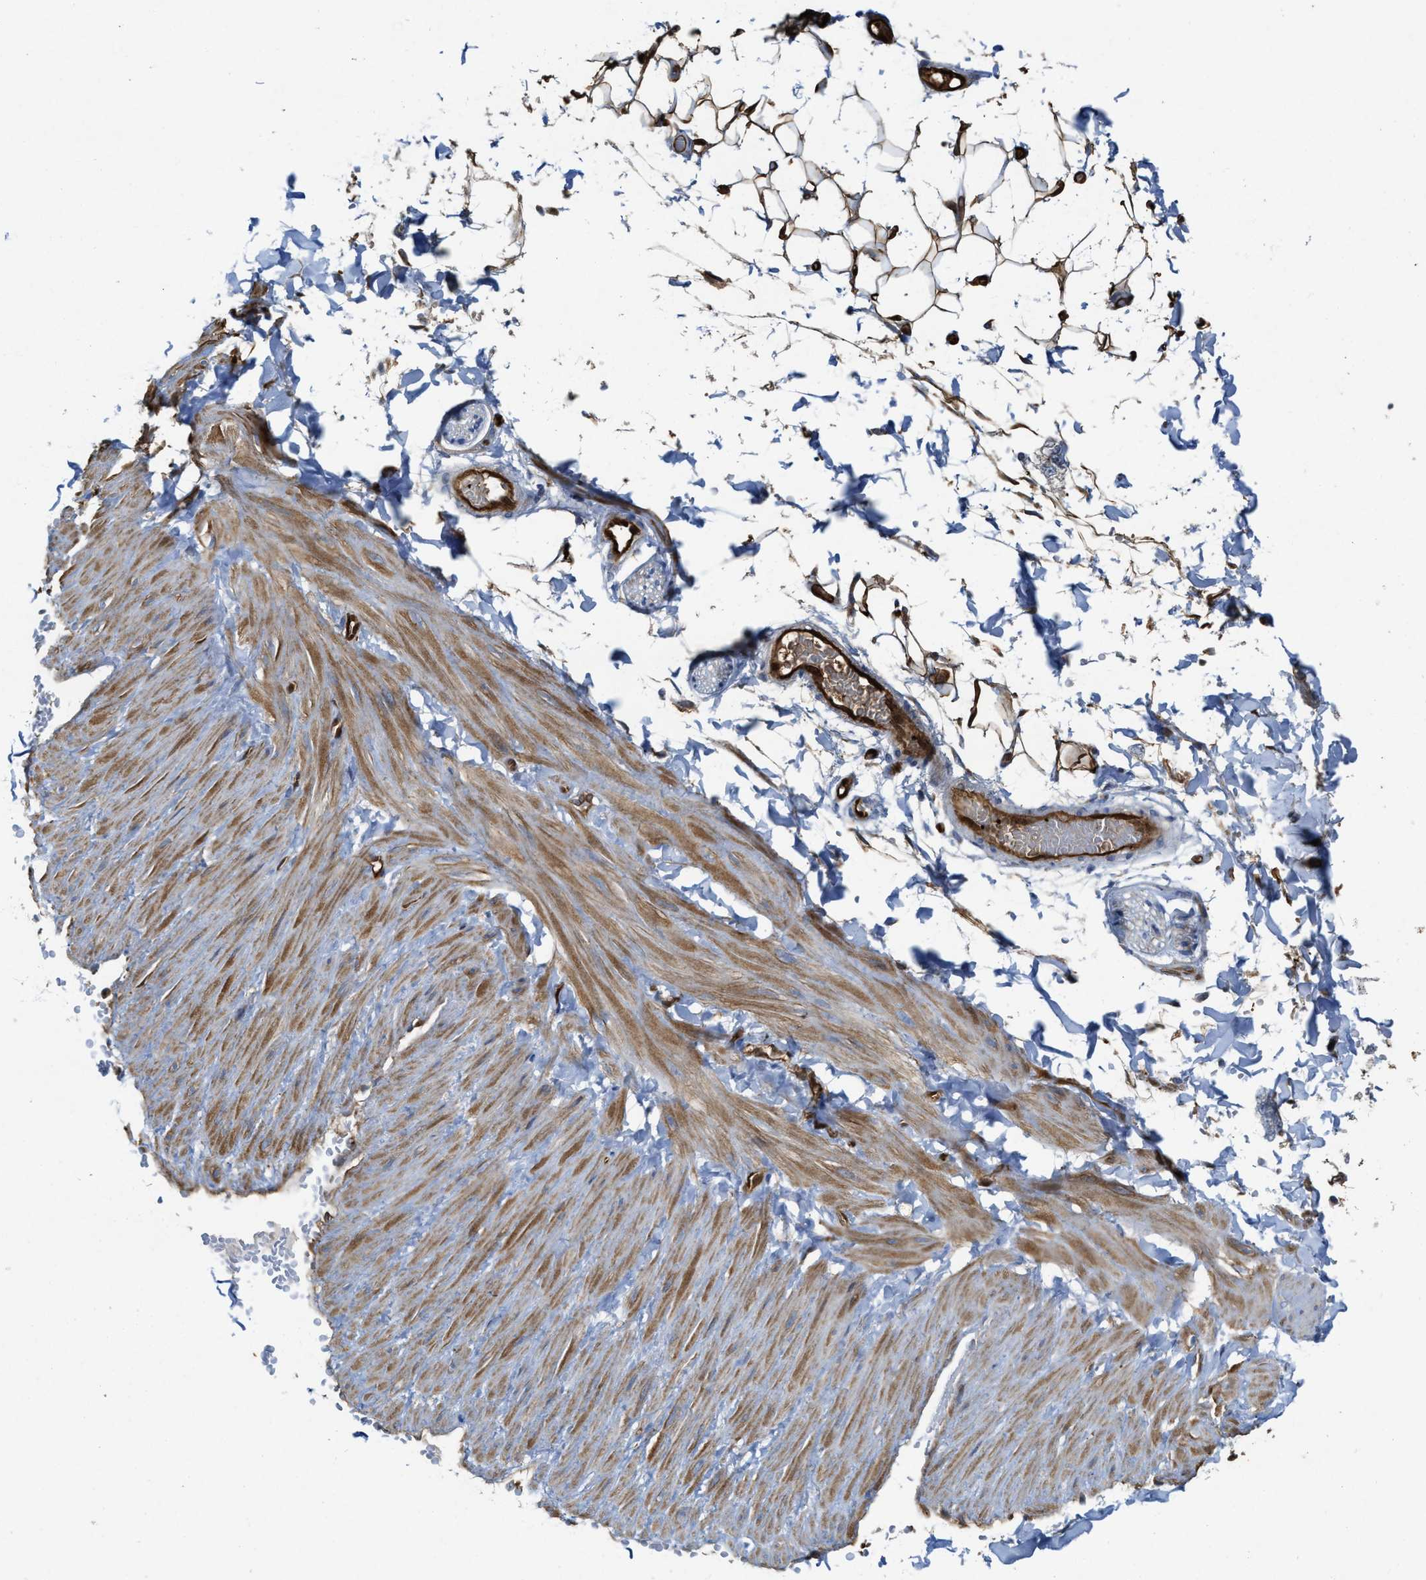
{"staining": {"intensity": "strong", "quantity": ">75%", "location": "cytoplasmic/membranous"}, "tissue": "adipose tissue", "cell_type": "Adipocytes", "image_type": "normal", "snomed": [{"axis": "morphology", "description": "Normal tissue, NOS"}, {"axis": "topography", "description": "Adipose tissue"}, {"axis": "topography", "description": "Vascular tissue"}, {"axis": "topography", "description": "Peripheral nerve tissue"}], "caption": "Immunohistochemical staining of normal adipose tissue displays >75% levels of strong cytoplasmic/membranous protein expression in about >75% of adipocytes. The protein of interest is shown in brown color, while the nuclei are stained blue.", "gene": "ASS1", "patient": {"sex": "male", "age": 25}}